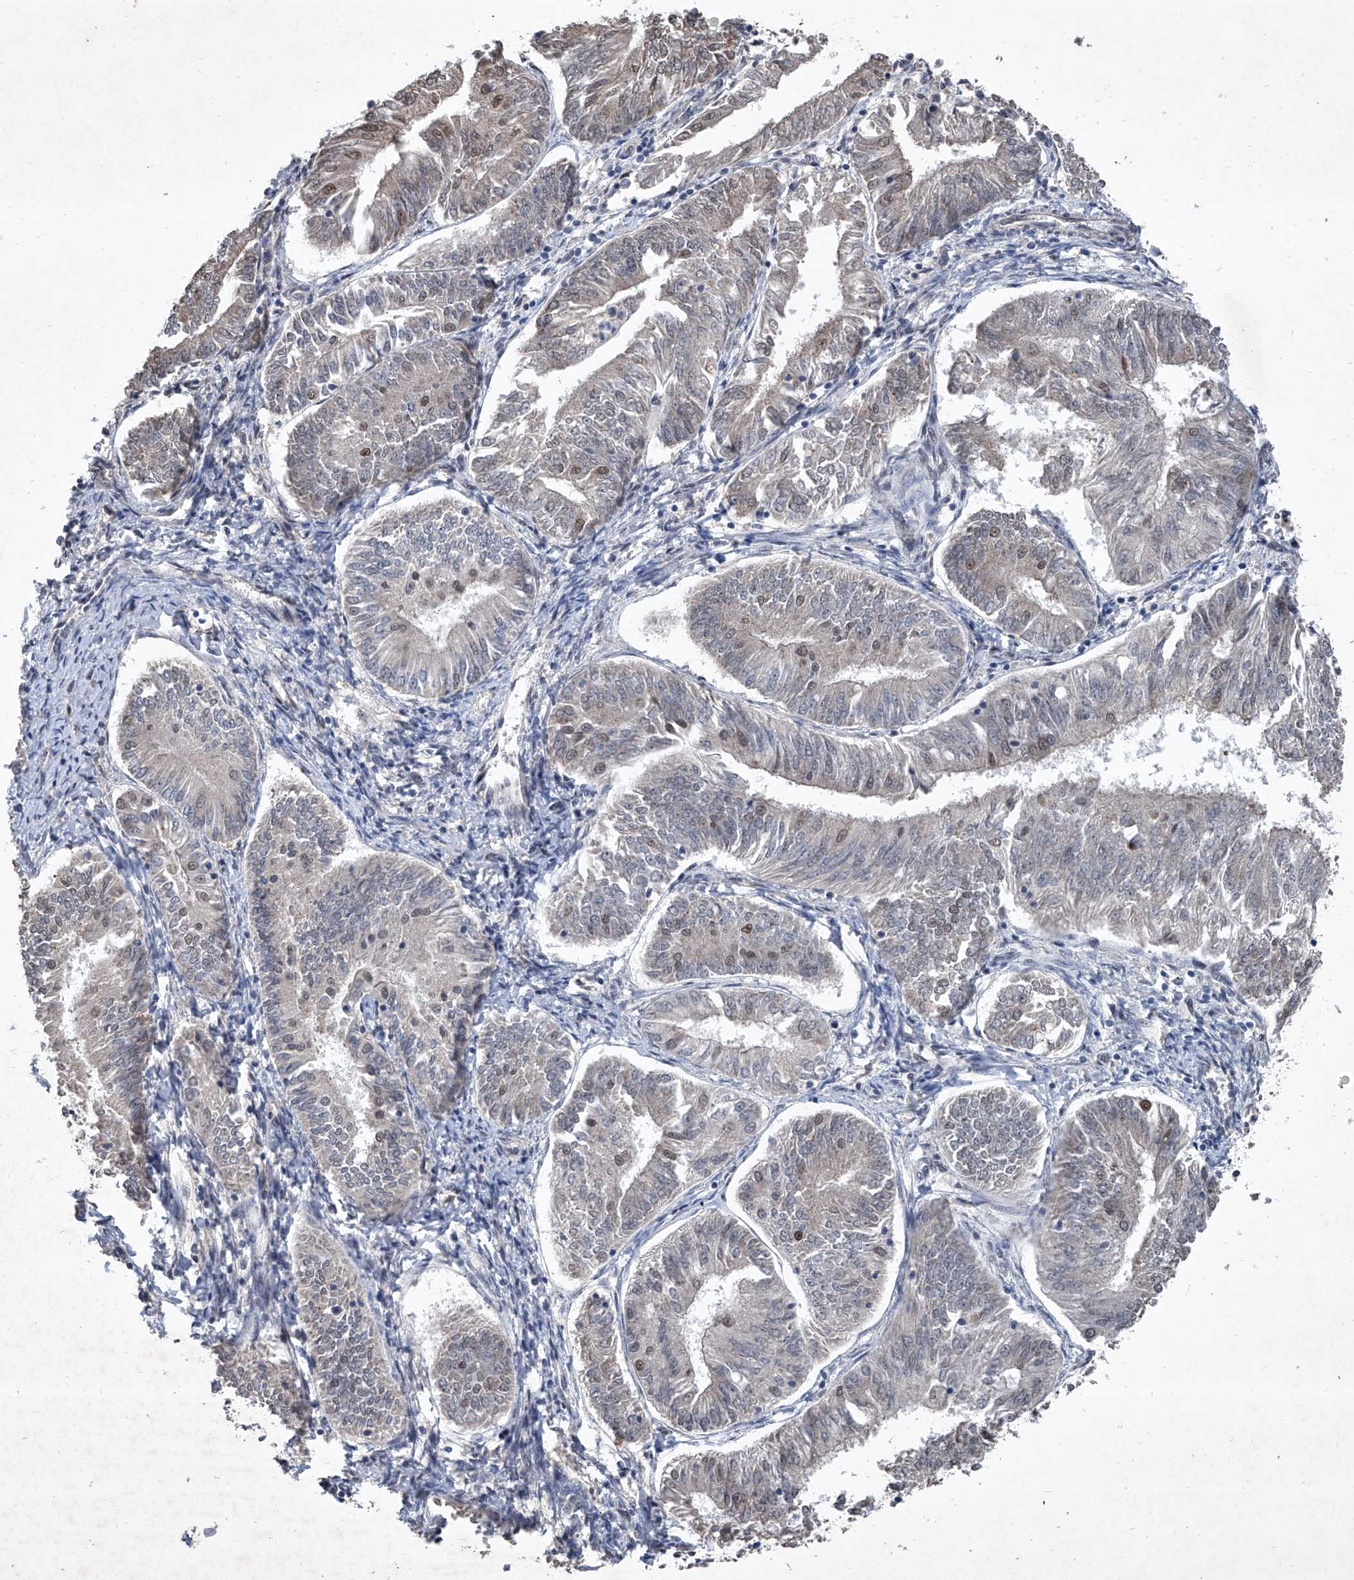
{"staining": {"intensity": "weak", "quantity": "<25%", "location": "nuclear"}, "tissue": "endometrial cancer", "cell_type": "Tumor cells", "image_type": "cancer", "snomed": [{"axis": "morphology", "description": "Adenocarcinoma, NOS"}, {"axis": "topography", "description": "Endometrium"}], "caption": "DAB (3,3'-diaminobenzidine) immunohistochemical staining of endometrial cancer displays no significant expression in tumor cells.", "gene": "DDX39B", "patient": {"sex": "female", "age": 58}}